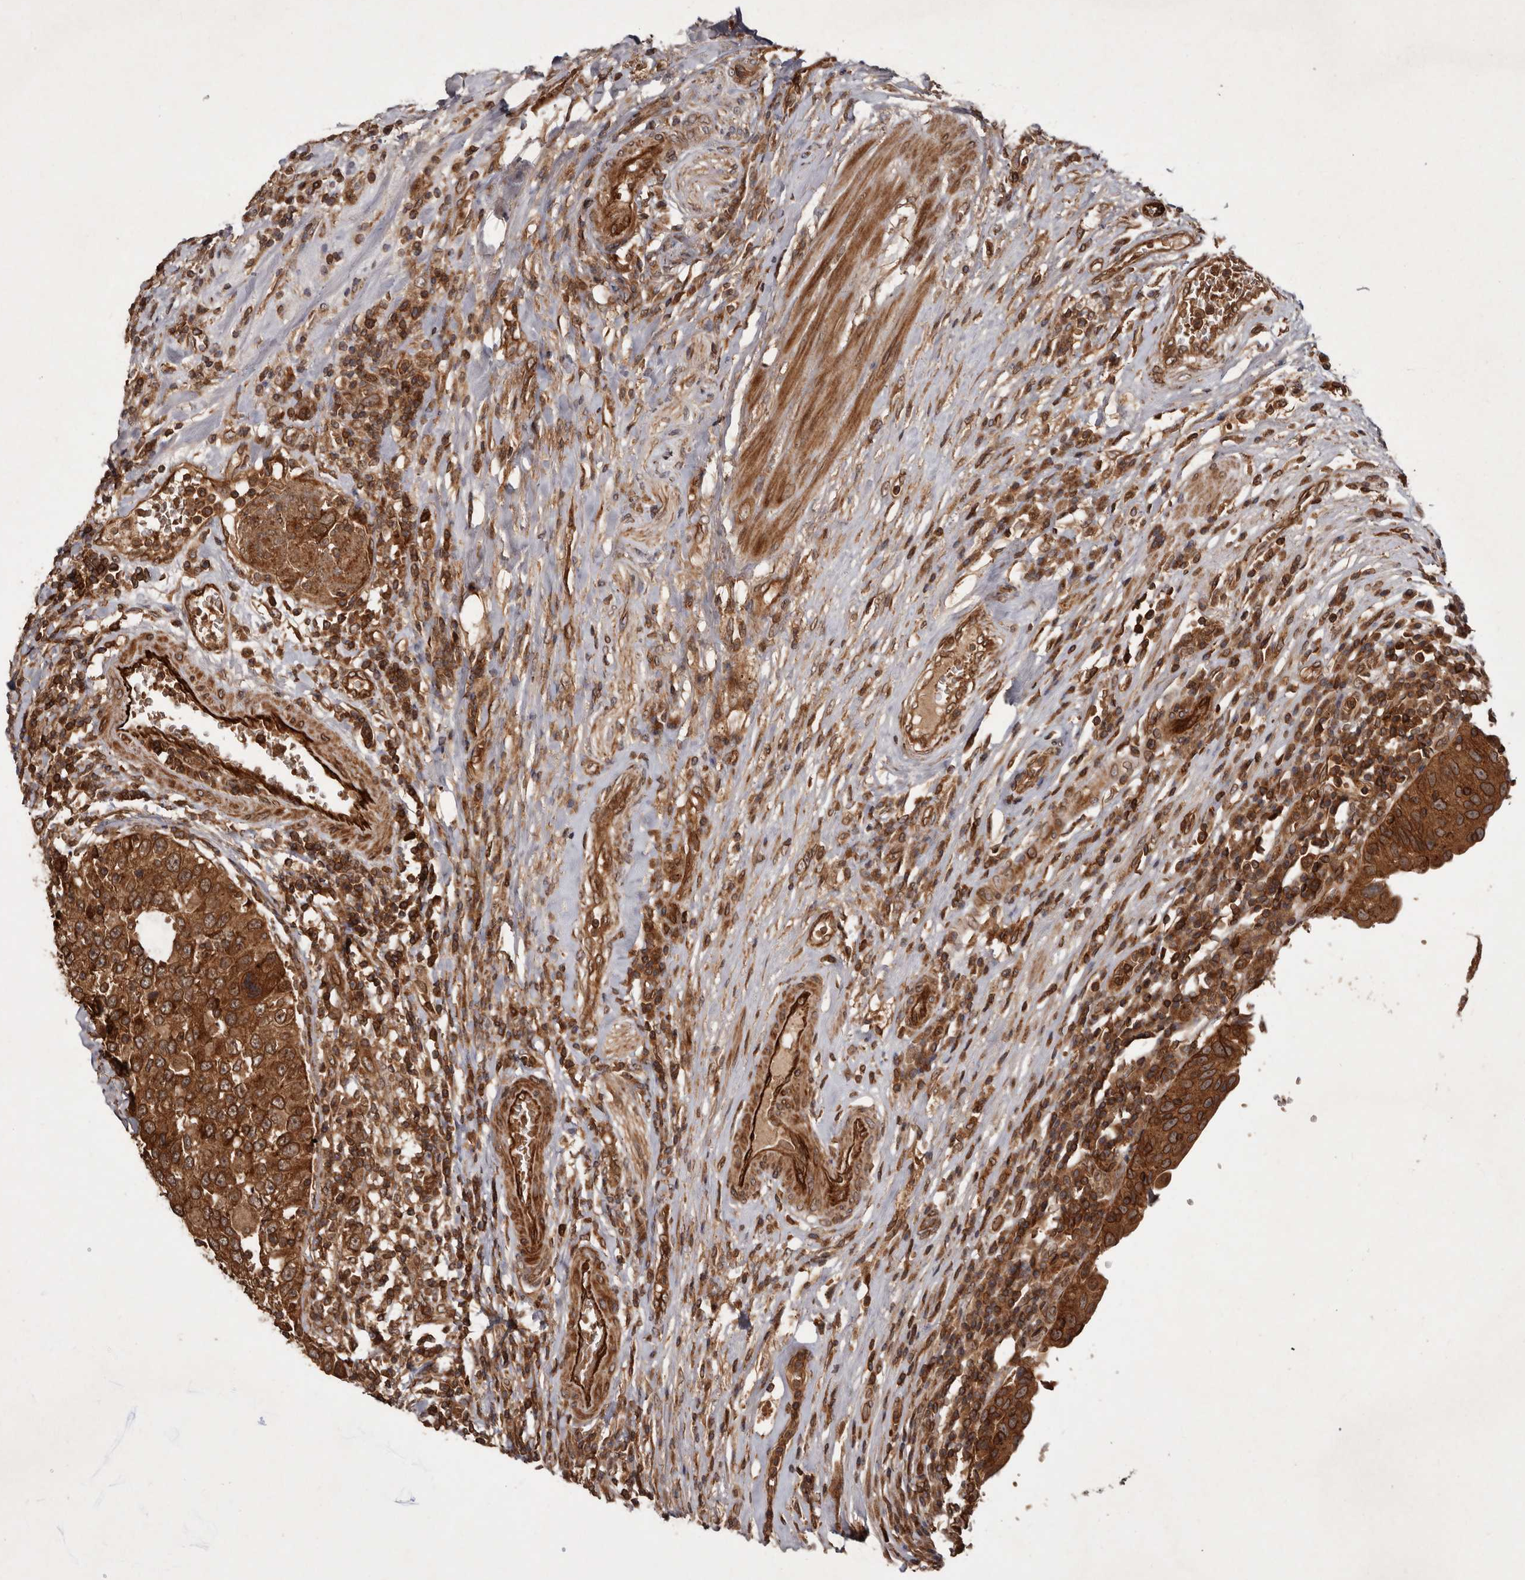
{"staining": {"intensity": "moderate", "quantity": ">75%", "location": "cytoplasmic/membranous,nuclear"}, "tissue": "urothelial cancer", "cell_type": "Tumor cells", "image_type": "cancer", "snomed": [{"axis": "morphology", "description": "Urothelial carcinoma, High grade"}, {"axis": "topography", "description": "Urinary bladder"}], "caption": "About >75% of tumor cells in high-grade urothelial carcinoma show moderate cytoplasmic/membranous and nuclear protein staining as visualized by brown immunohistochemical staining.", "gene": "STK36", "patient": {"sex": "female", "age": 80}}